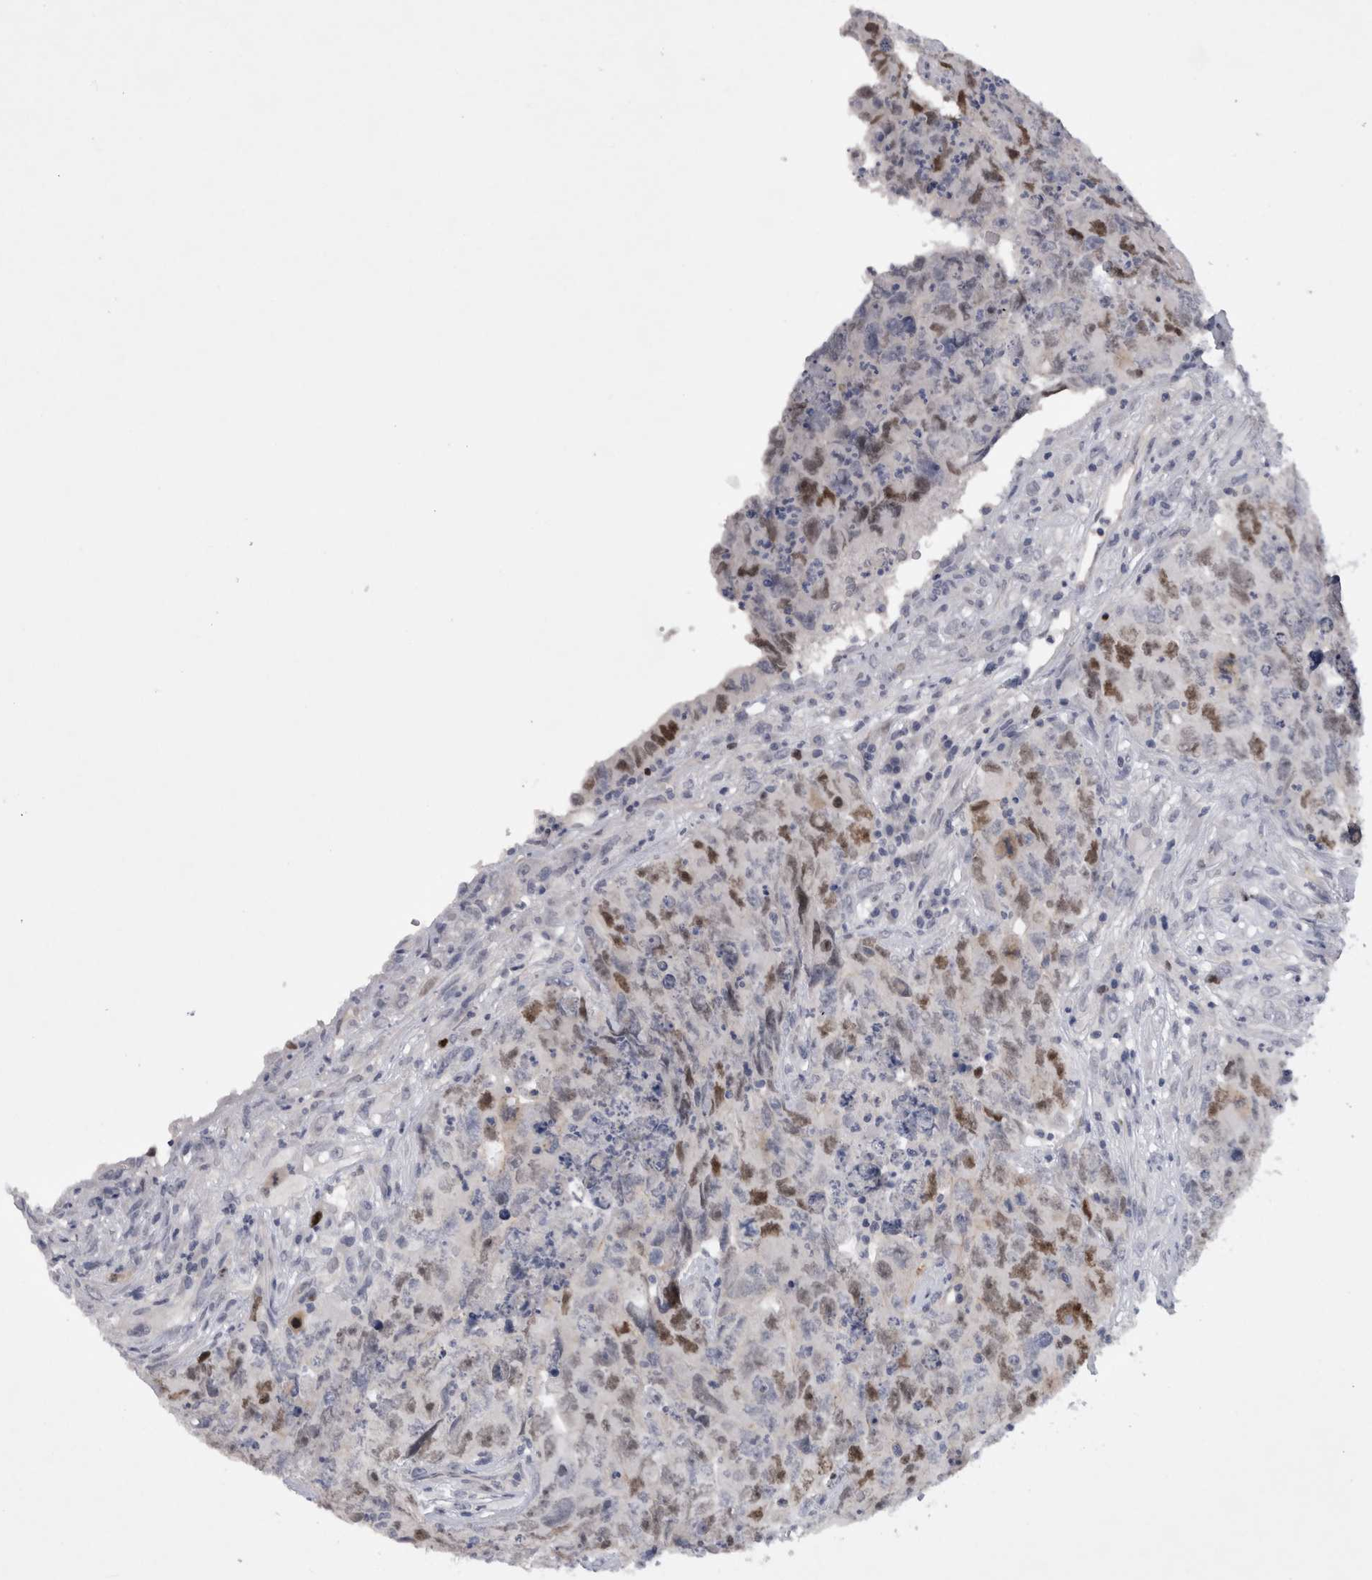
{"staining": {"intensity": "moderate", "quantity": ">75%", "location": "nuclear"}, "tissue": "testis cancer", "cell_type": "Tumor cells", "image_type": "cancer", "snomed": [{"axis": "morphology", "description": "Carcinoma, Embryonal, NOS"}, {"axis": "topography", "description": "Testis"}], "caption": "There is medium levels of moderate nuclear expression in tumor cells of testis cancer (embryonal carcinoma), as demonstrated by immunohistochemical staining (brown color).", "gene": "KIF18B", "patient": {"sex": "male", "age": 32}}